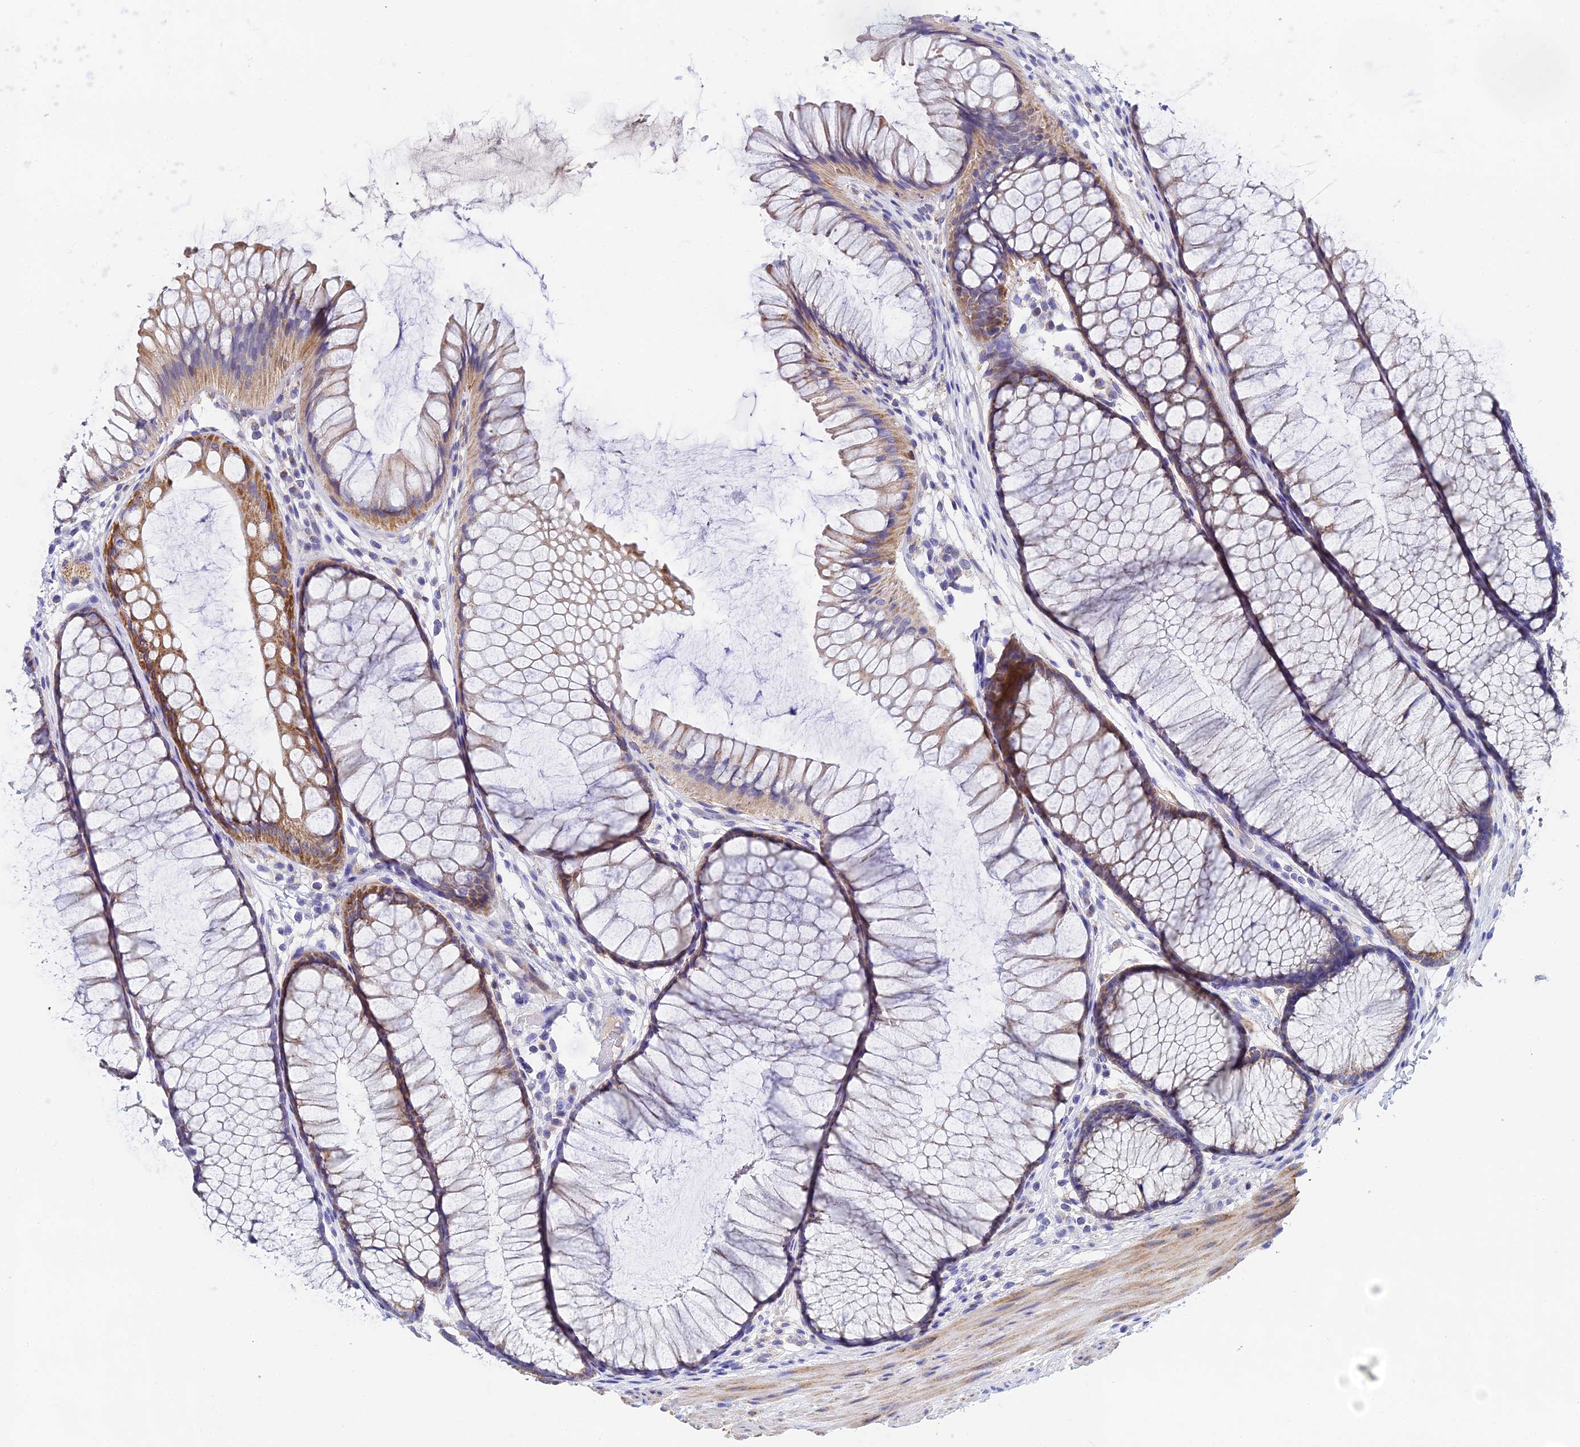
{"staining": {"intensity": "weak", "quantity": ">75%", "location": "cytoplasmic/membranous"}, "tissue": "colon", "cell_type": "Endothelial cells", "image_type": "normal", "snomed": [{"axis": "morphology", "description": "Normal tissue, NOS"}, {"axis": "topography", "description": "Colon"}], "caption": "Protein analysis of normal colon displays weak cytoplasmic/membranous staining in about >75% of endothelial cells.", "gene": "ACOT1", "patient": {"sex": "female", "age": 82}}